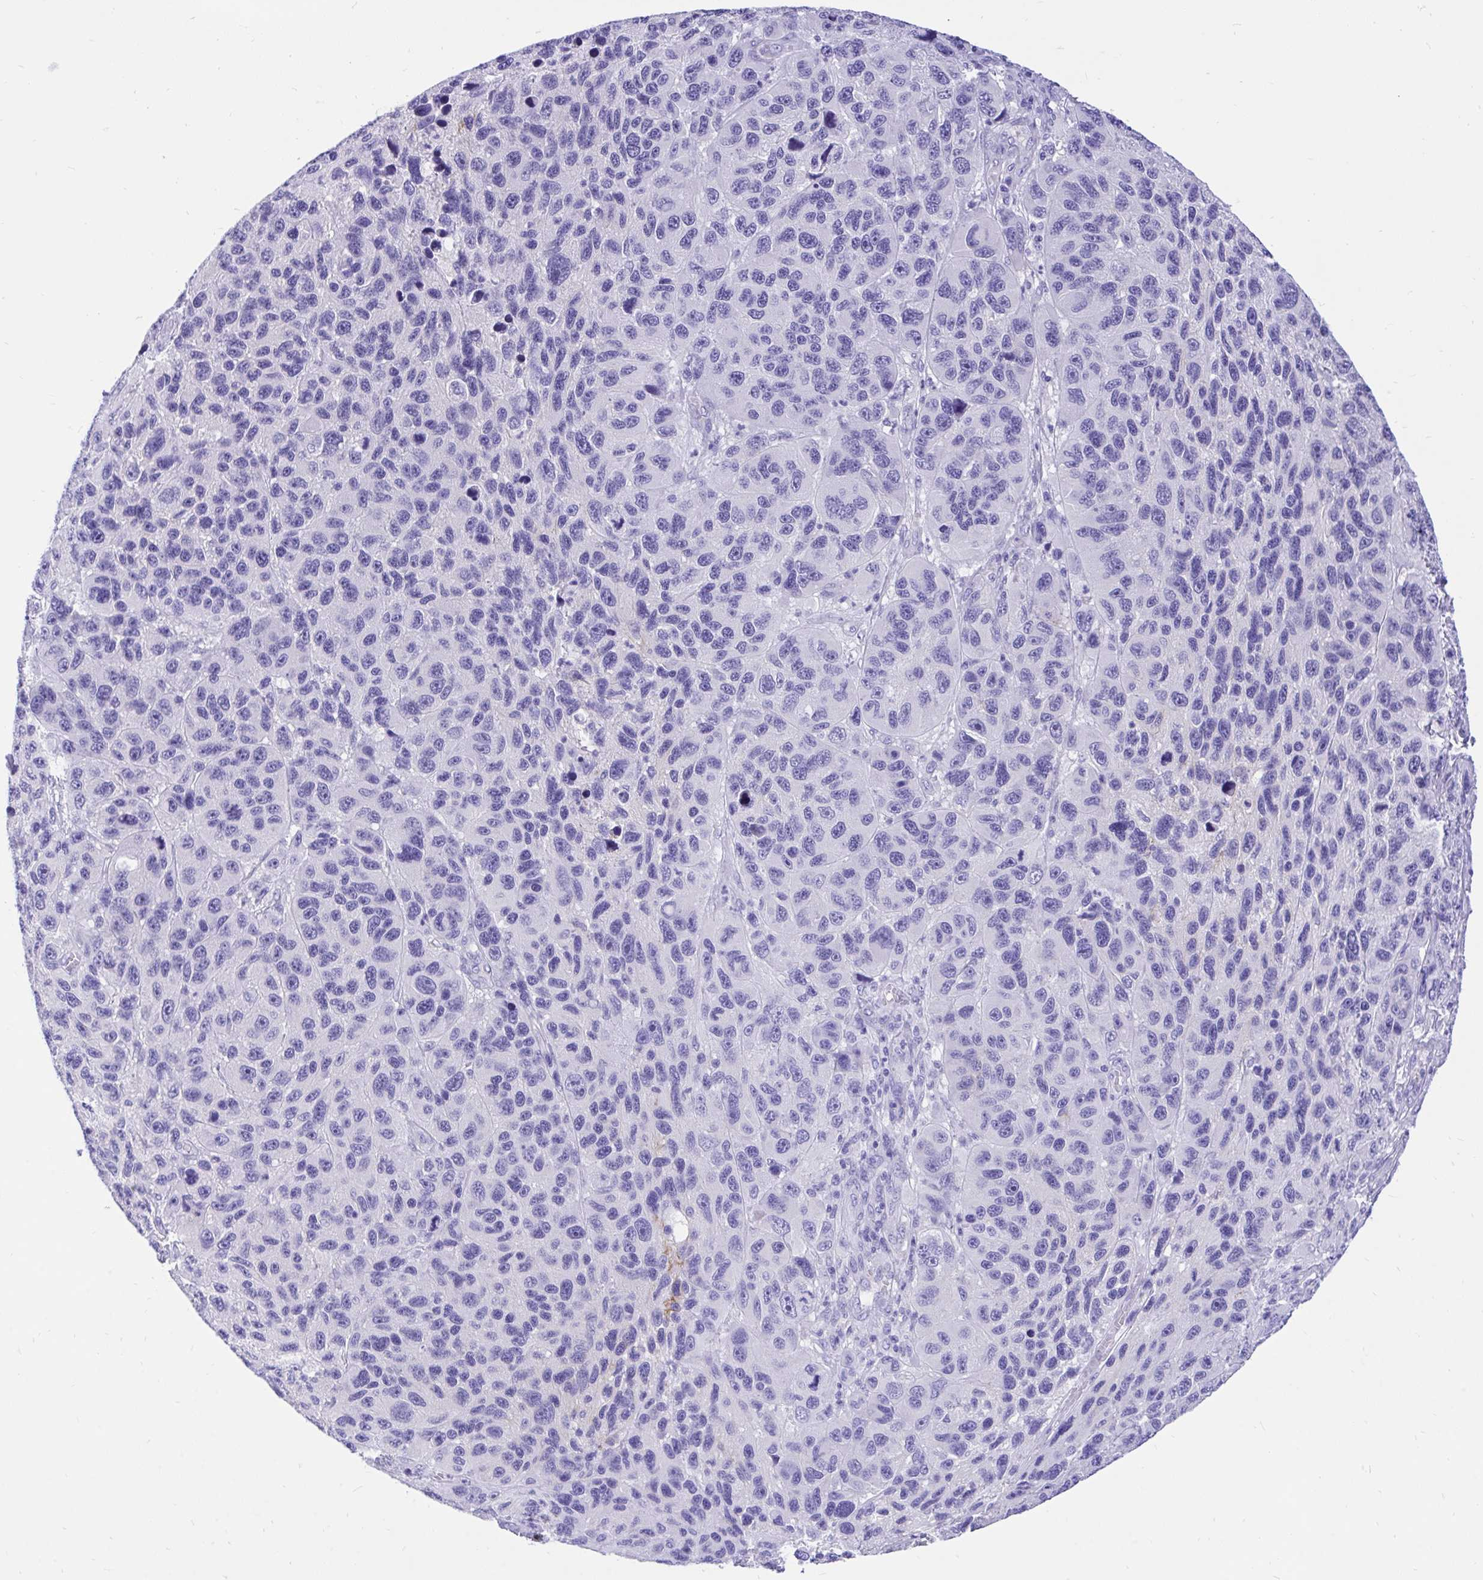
{"staining": {"intensity": "negative", "quantity": "none", "location": "none"}, "tissue": "melanoma", "cell_type": "Tumor cells", "image_type": "cancer", "snomed": [{"axis": "morphology", "description": "Malignant melanoma, NOS"}, {"axis": "topography", "description": "Skin"}], "caption": "An immunohistochemistry micrograph of melanoma is shown. There is no staining in tumor cells of melanoma.", "gene": "MON1A", "patient": {"sex": "male", "age": 53}}